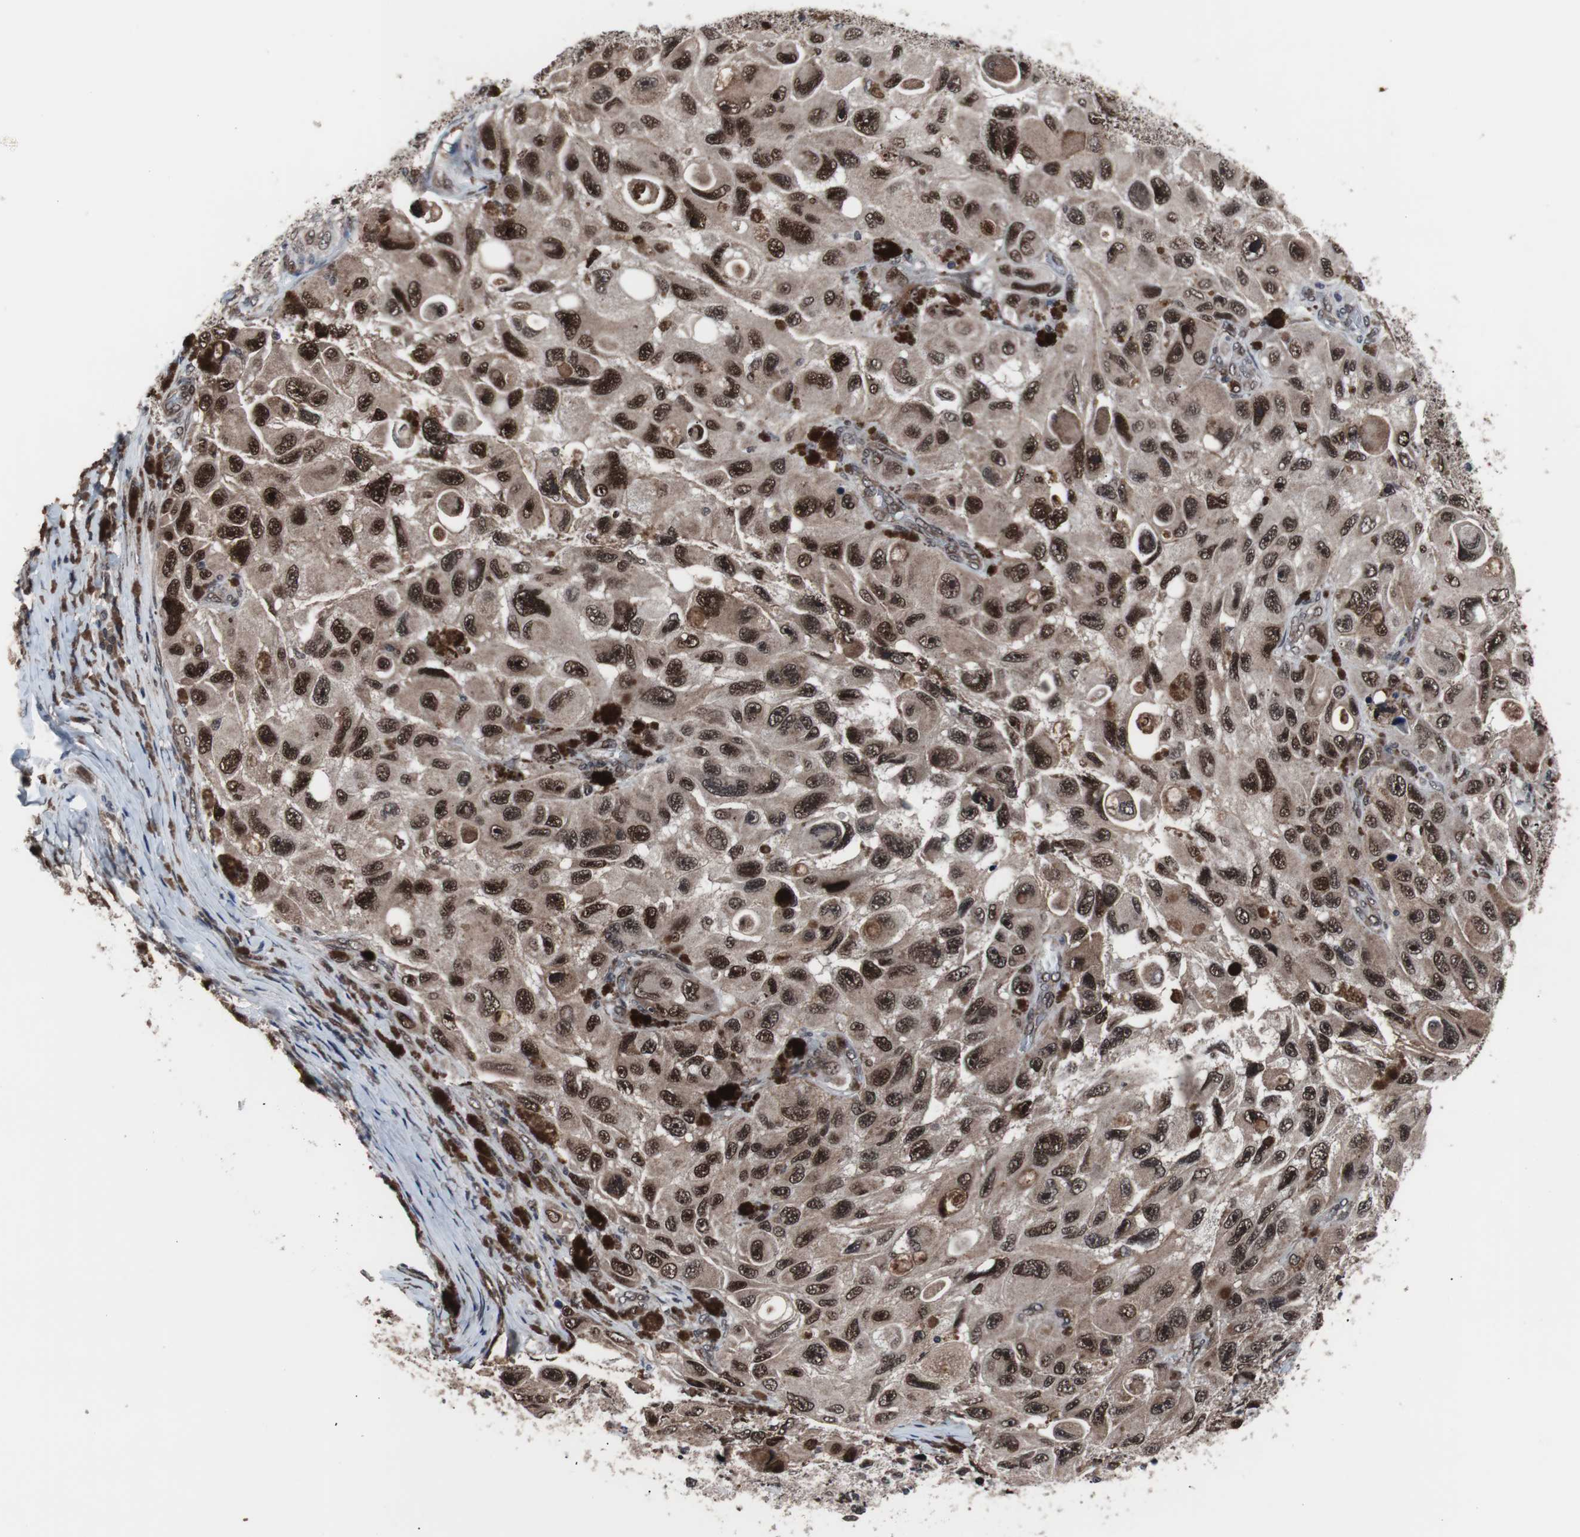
{"staining": {"intensity": "strong", "quantity": ">75%", "location": "cytoplasmic/membranous,nuclear"}, "tissue": "melanoma", "cell_type": "Tumor cells", "image_type": "cancer", "snomed": [{"axis": "morphology", "description": "Malignant melanoma, NOS"}, {"axis": "topography", "description": "Skin"}], "caption": "Immunohistochemical staining of malignant melanoma shows high levels of strong cytoplasmic/membranous and nuclear expression in about >75% of tumor cells. (DAB = brown stain, brightfield microscopy at high magnification).", "gene": "GTF2F2", "patient": {"sex": "female", "age": 73}}